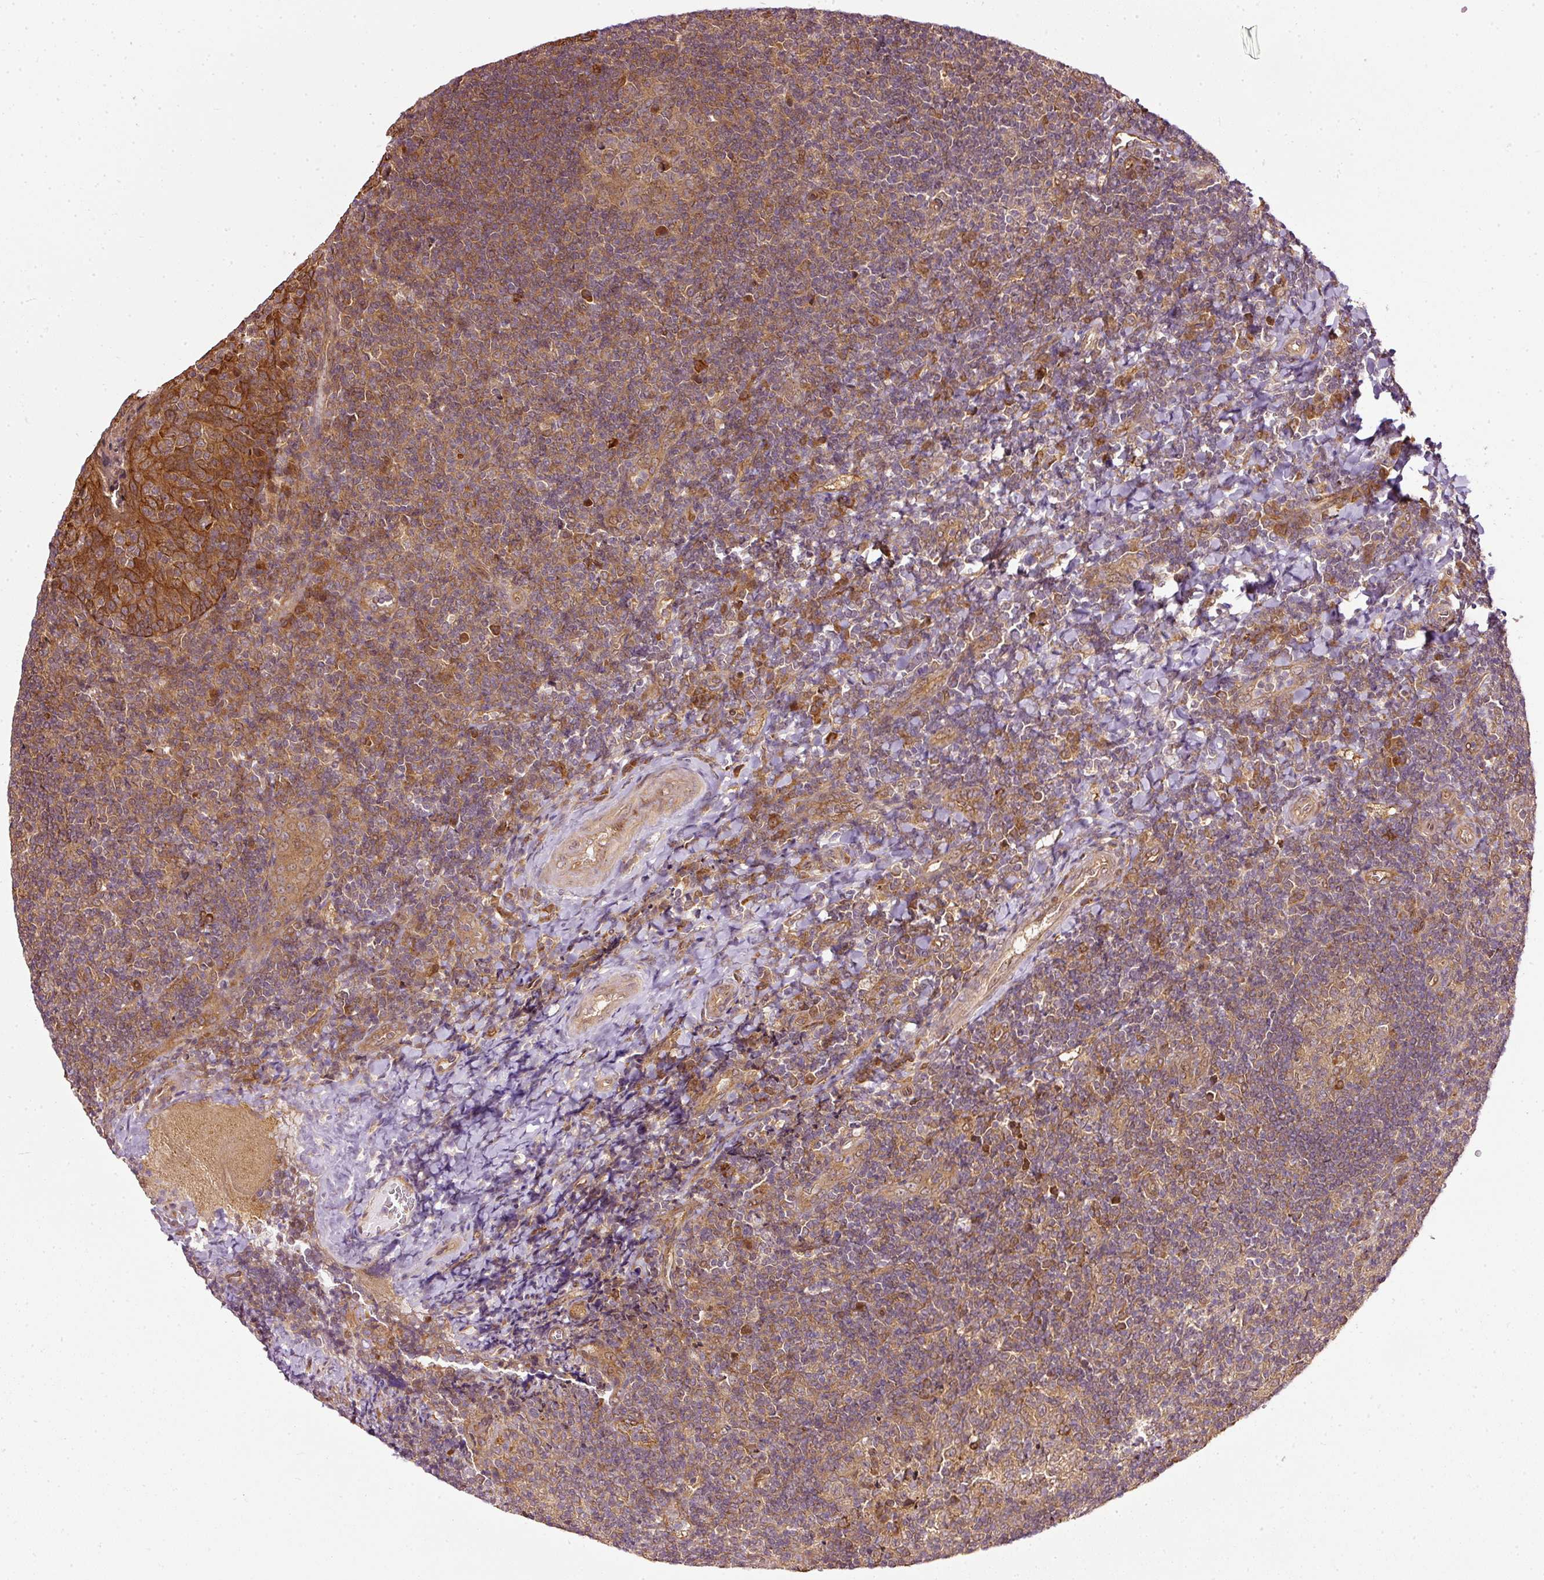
{"staining": {"intensity": "moderate", "quantity": ">75%", "location": "cytoplasmic/membranous"}, "tissue": "tonsil", "cell_type": "Germinal center cells", "image_type": "normal", "snomed": [{"axis": "morphology", "description": "Normal tissue, NOS"}, {"axis": "topography", "description": "Tonsil"}], "caption": "A histopathology image showing moderate cytoplasmic/membranous staining in about >75% of germinal center cells in unremarkable tonsil, as visualized by brown immunohistochemical staining.", "gene": "MIF4GD", "patient": {"sex": "male", "age": 17}}